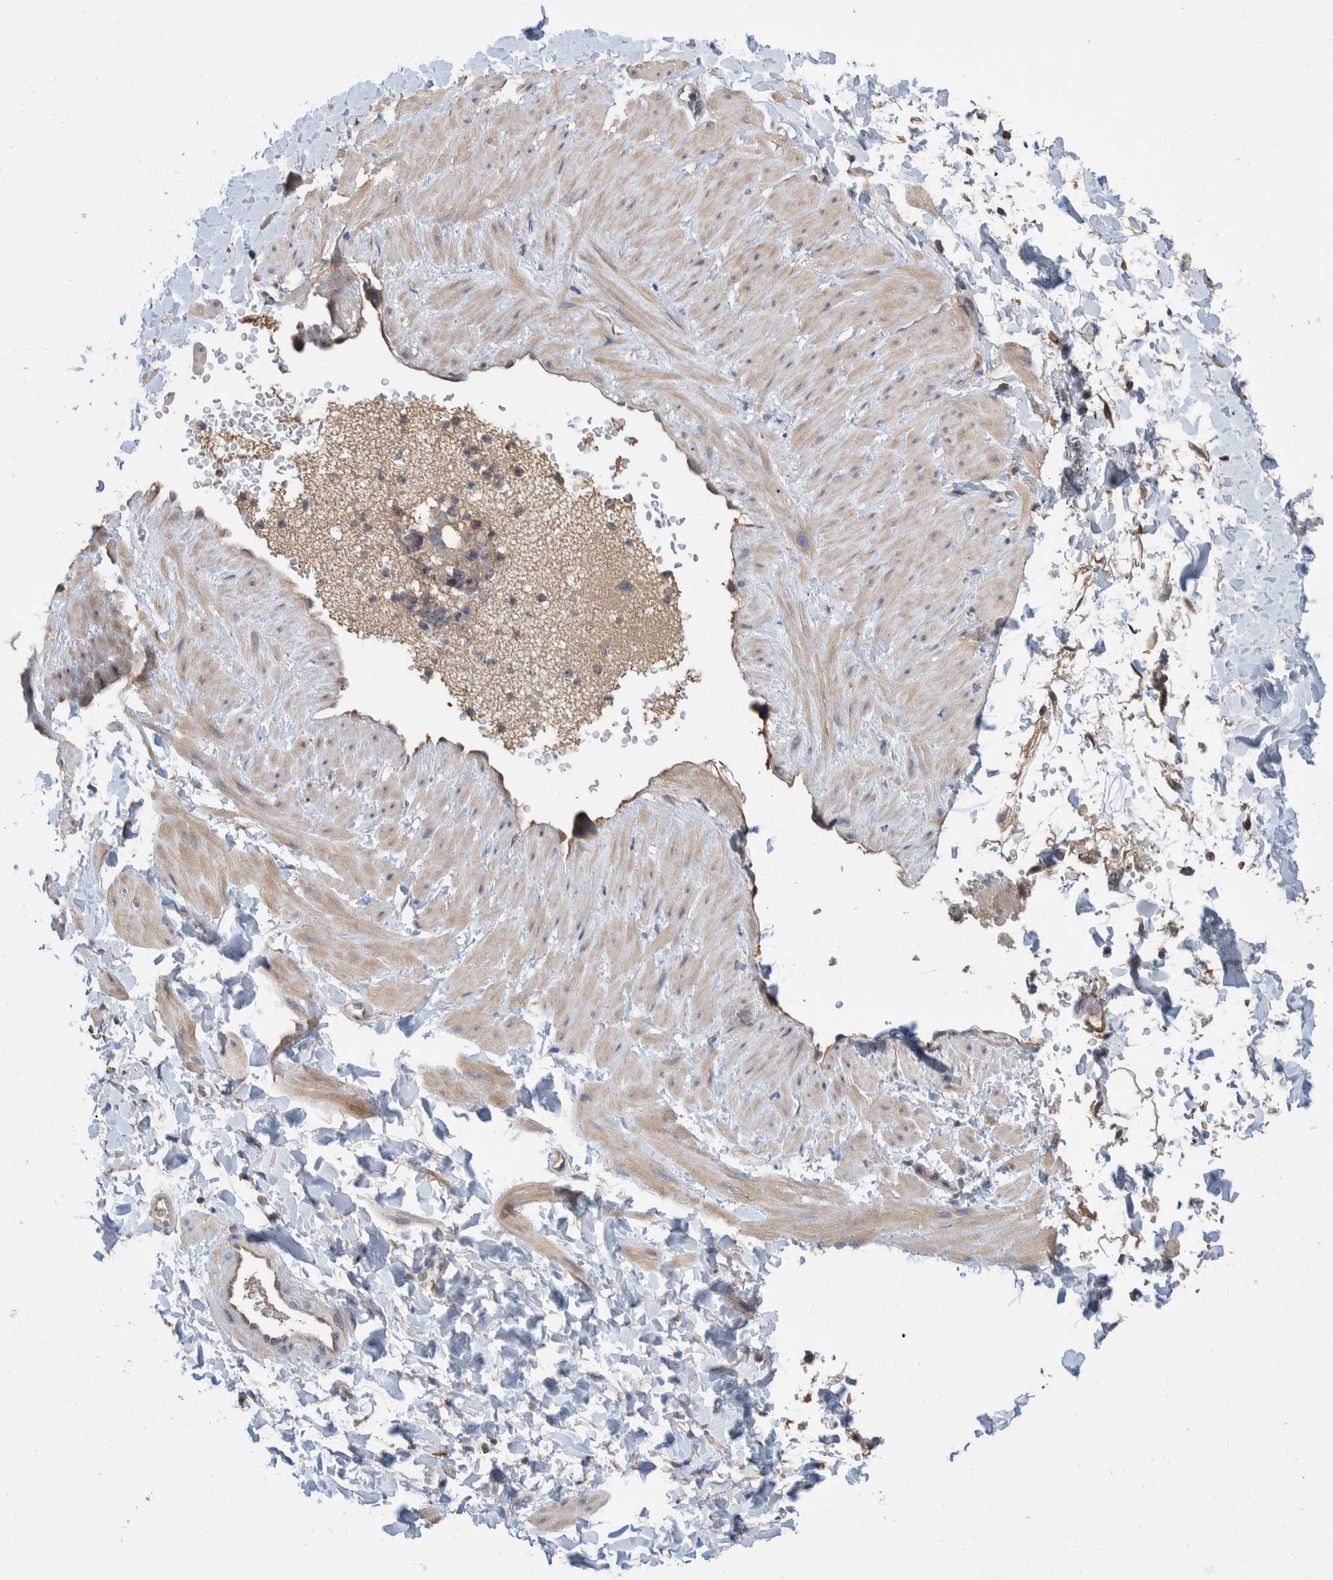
{"staining": {"intensity": "weak", "quantity": "<25%", "location": "cytoplasmic/membranous"}, "tissue": "adipose tissue", "cell_type": "Adipocytes", "image_type": "normal", "snomed": [{"axis": "morphology", "description": "Normal tissue, NOS"}, {"axis": "topography", "description": "Adipose tissue"}, {"axis": "topography", "description": "Vascular tissue"}, {"axis": "topography", "description": "Peripheral nerve tissue"}], "caption": "Adipose tissue stained for a protein using immunohistochemistry reveals no expression adipocytes.", "gene": "PLPBP", "patient": {"sex": "male", "age": 25}}